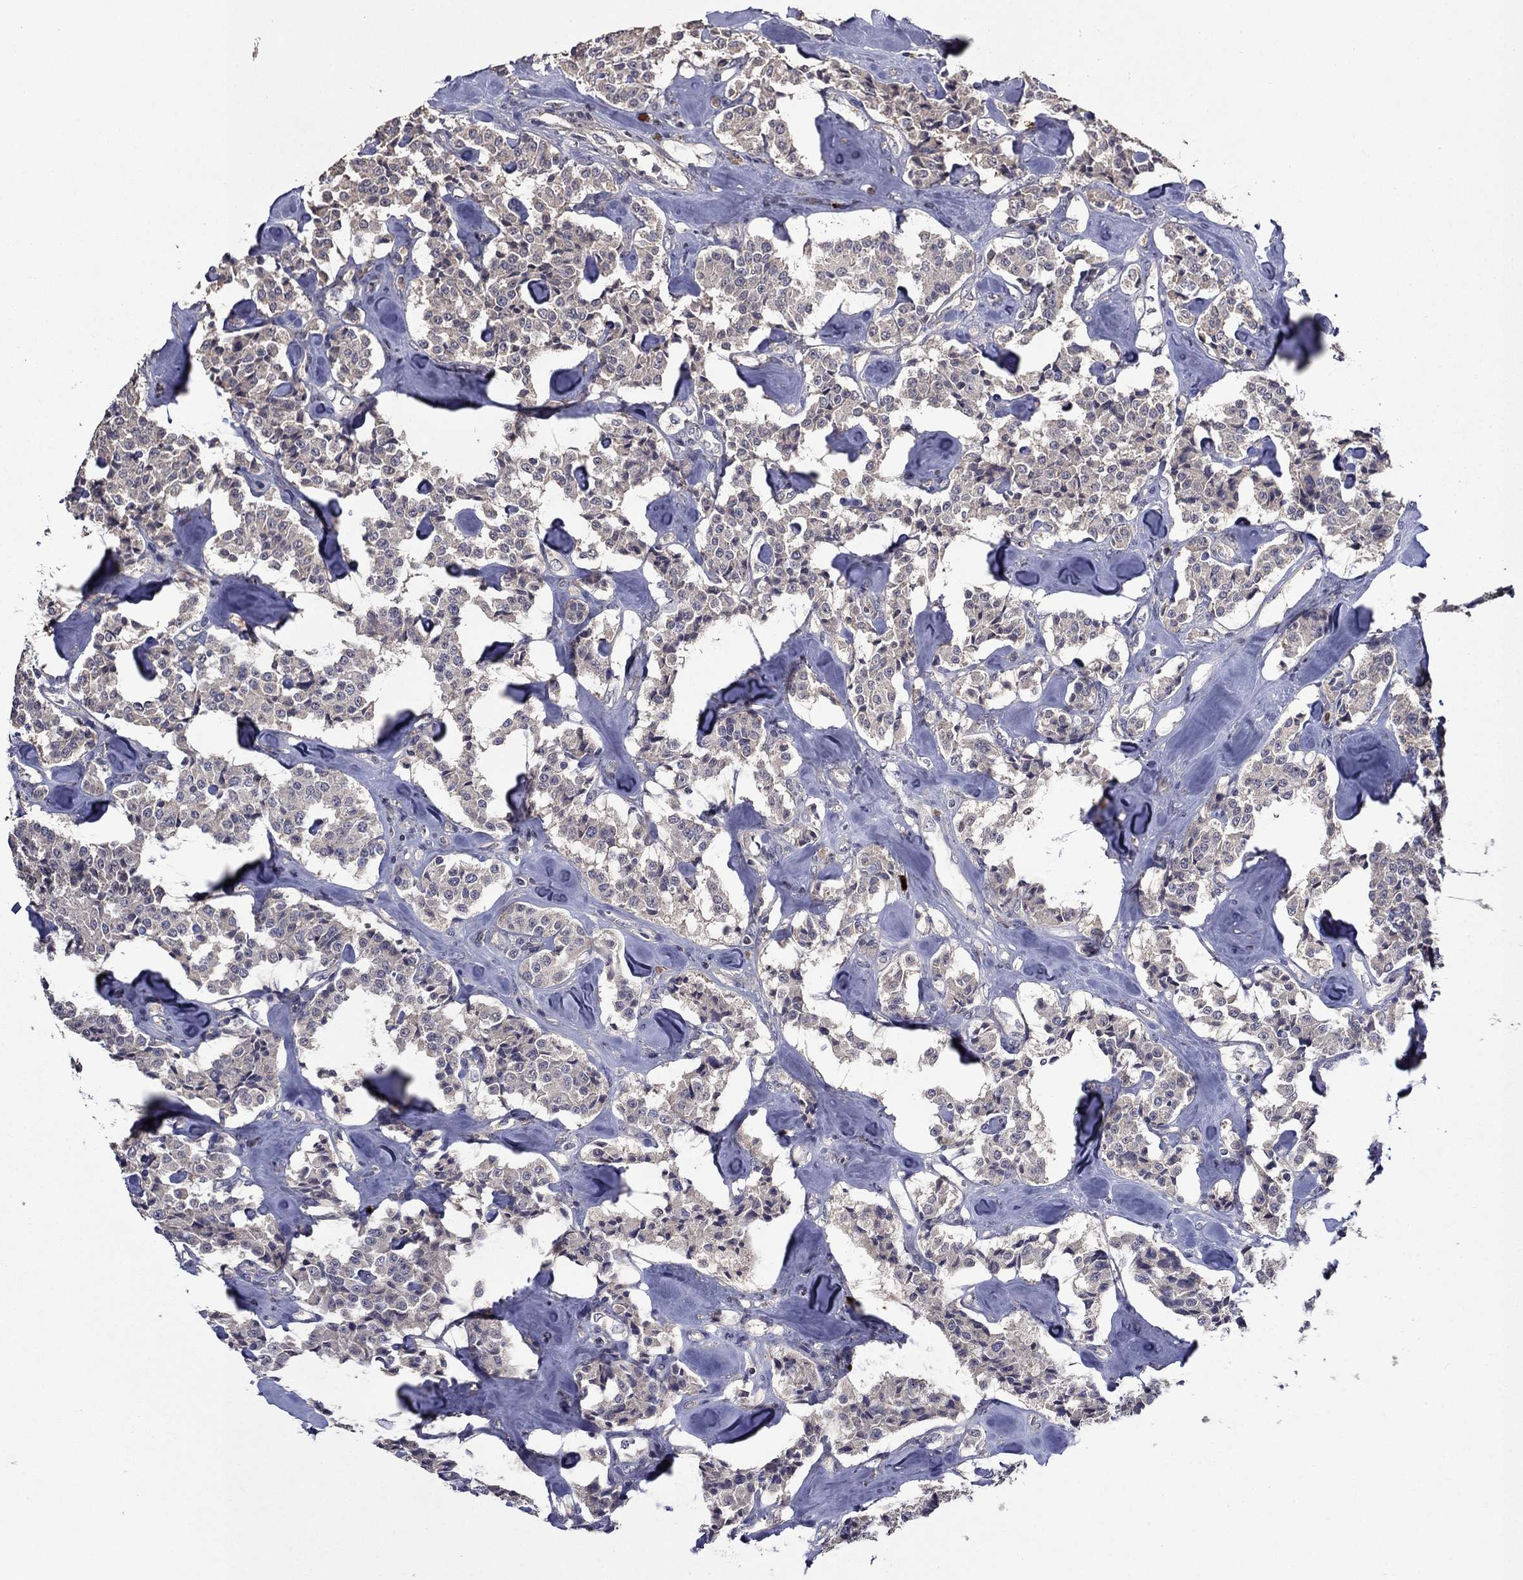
{"staining": {"intensity": "negative", "quantity": "none", "location": "none"}, "tissue": "carcinoid", "cell_type": "Tumor cells", "image_type": "cancer", "snomed": [{"axis": "morphology", "description": "Carcinoid, malignant, NOS"}, {"axis": "topography", "description": "Pancreas"}], "caption": "Immunohistochemical staining of carcinoid reveals no significant positivity in tumor cells.", "gene": "SATB1", "patient": {"sex": "male", "age": 41}}